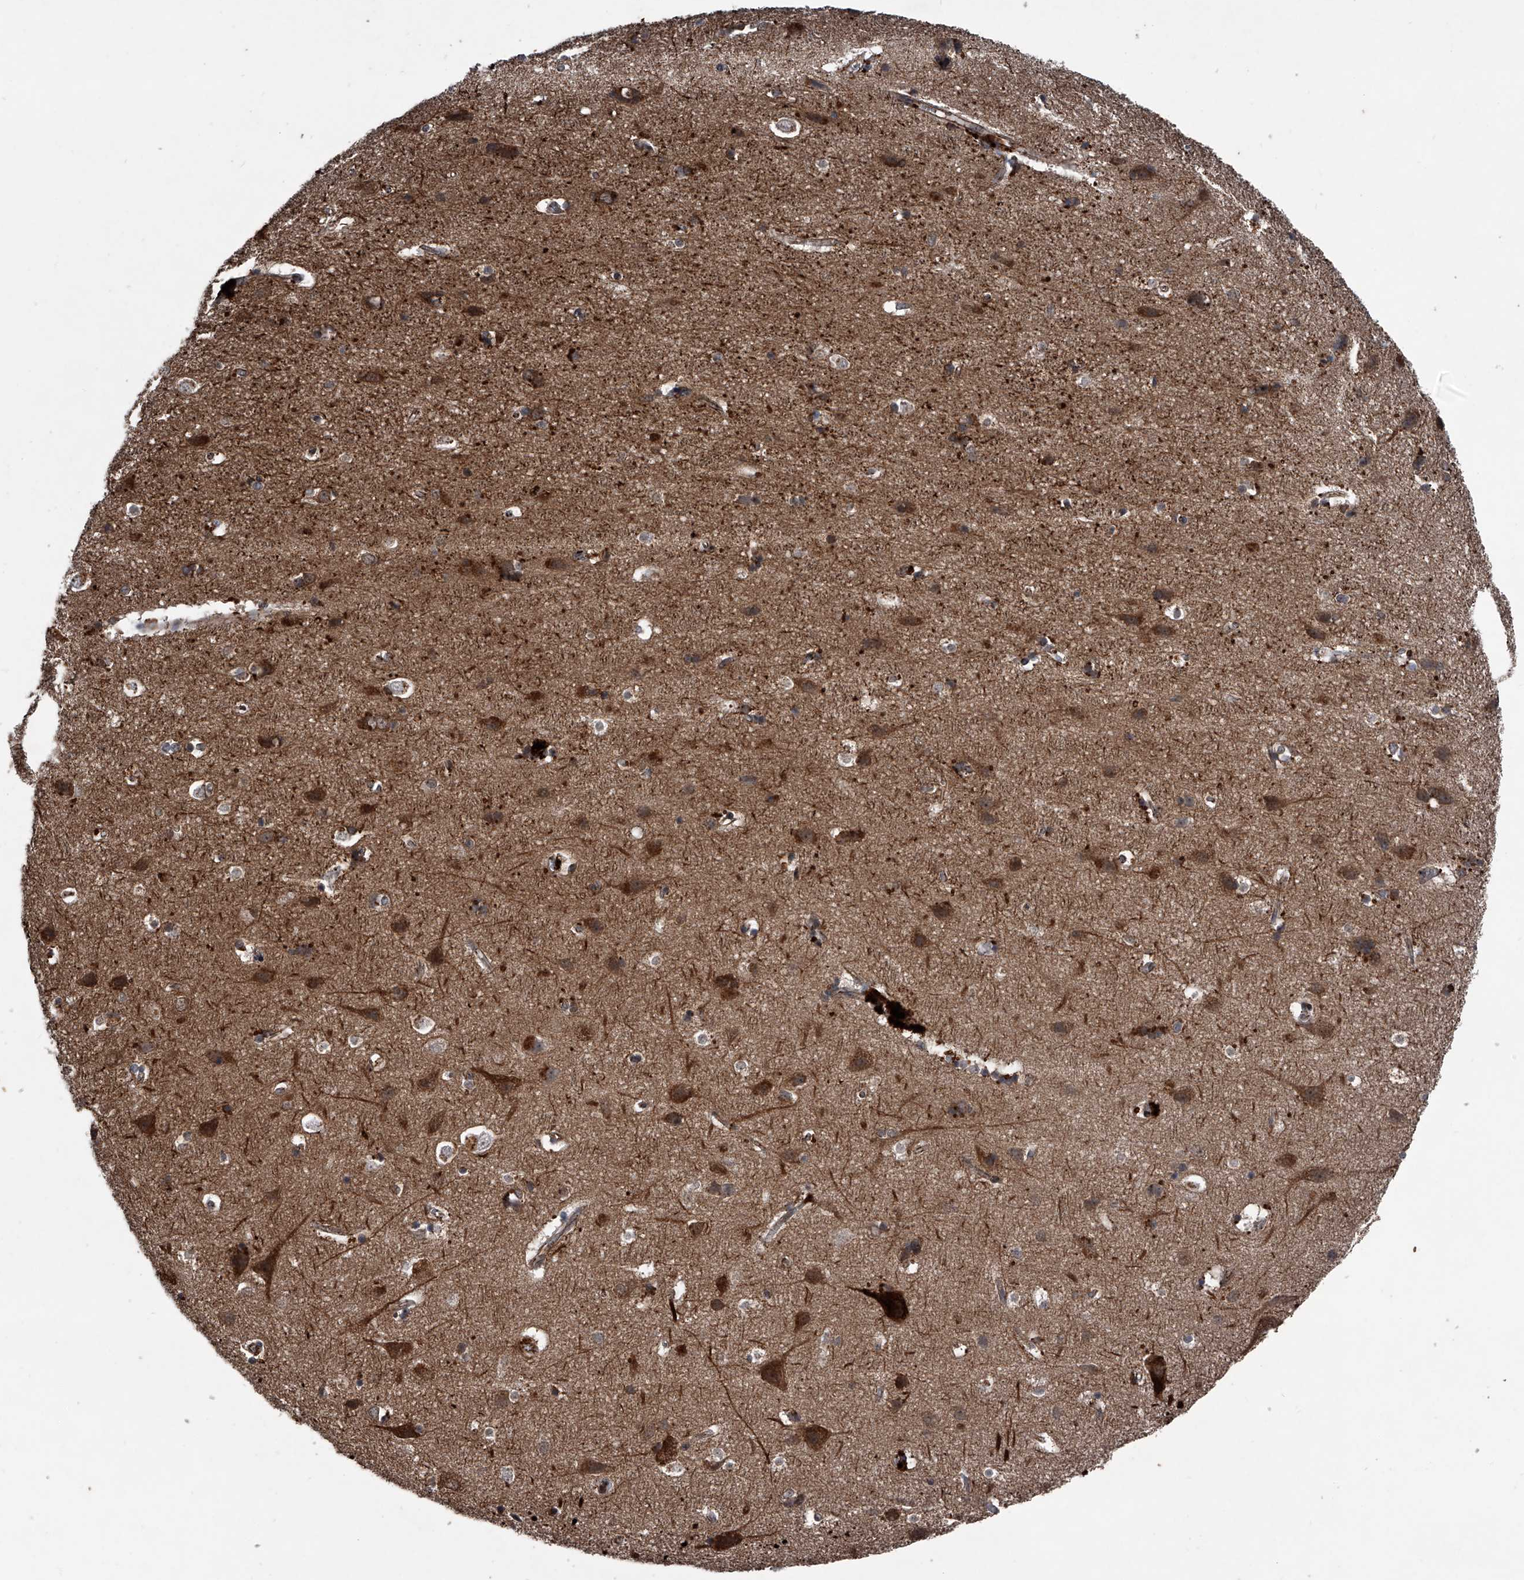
{"staining": {"intensity": "weak", "quantity": ">75%", "location": "cytoplasmic/membranous"}, "tissue": "cerebral cortex", "cell_type": "Endothelial cells", "image_type": "normal", "snomed": [{"axis": "morphology", "description": "Normal tissue, NOS"}, {"axis": "topography", "description": "Cerebral cortex"}], "caption": "Endothelial cells reveal weak cytoplasmic/membranous staining in approximately >75% of cells in unremarkable cerebral cortex. Immunohistochemistry stains the protein of interest in brown and the nuclei are stained blue.", "gene": "MAPKAP1", "patient": {"sex": "male", "age": 54}}